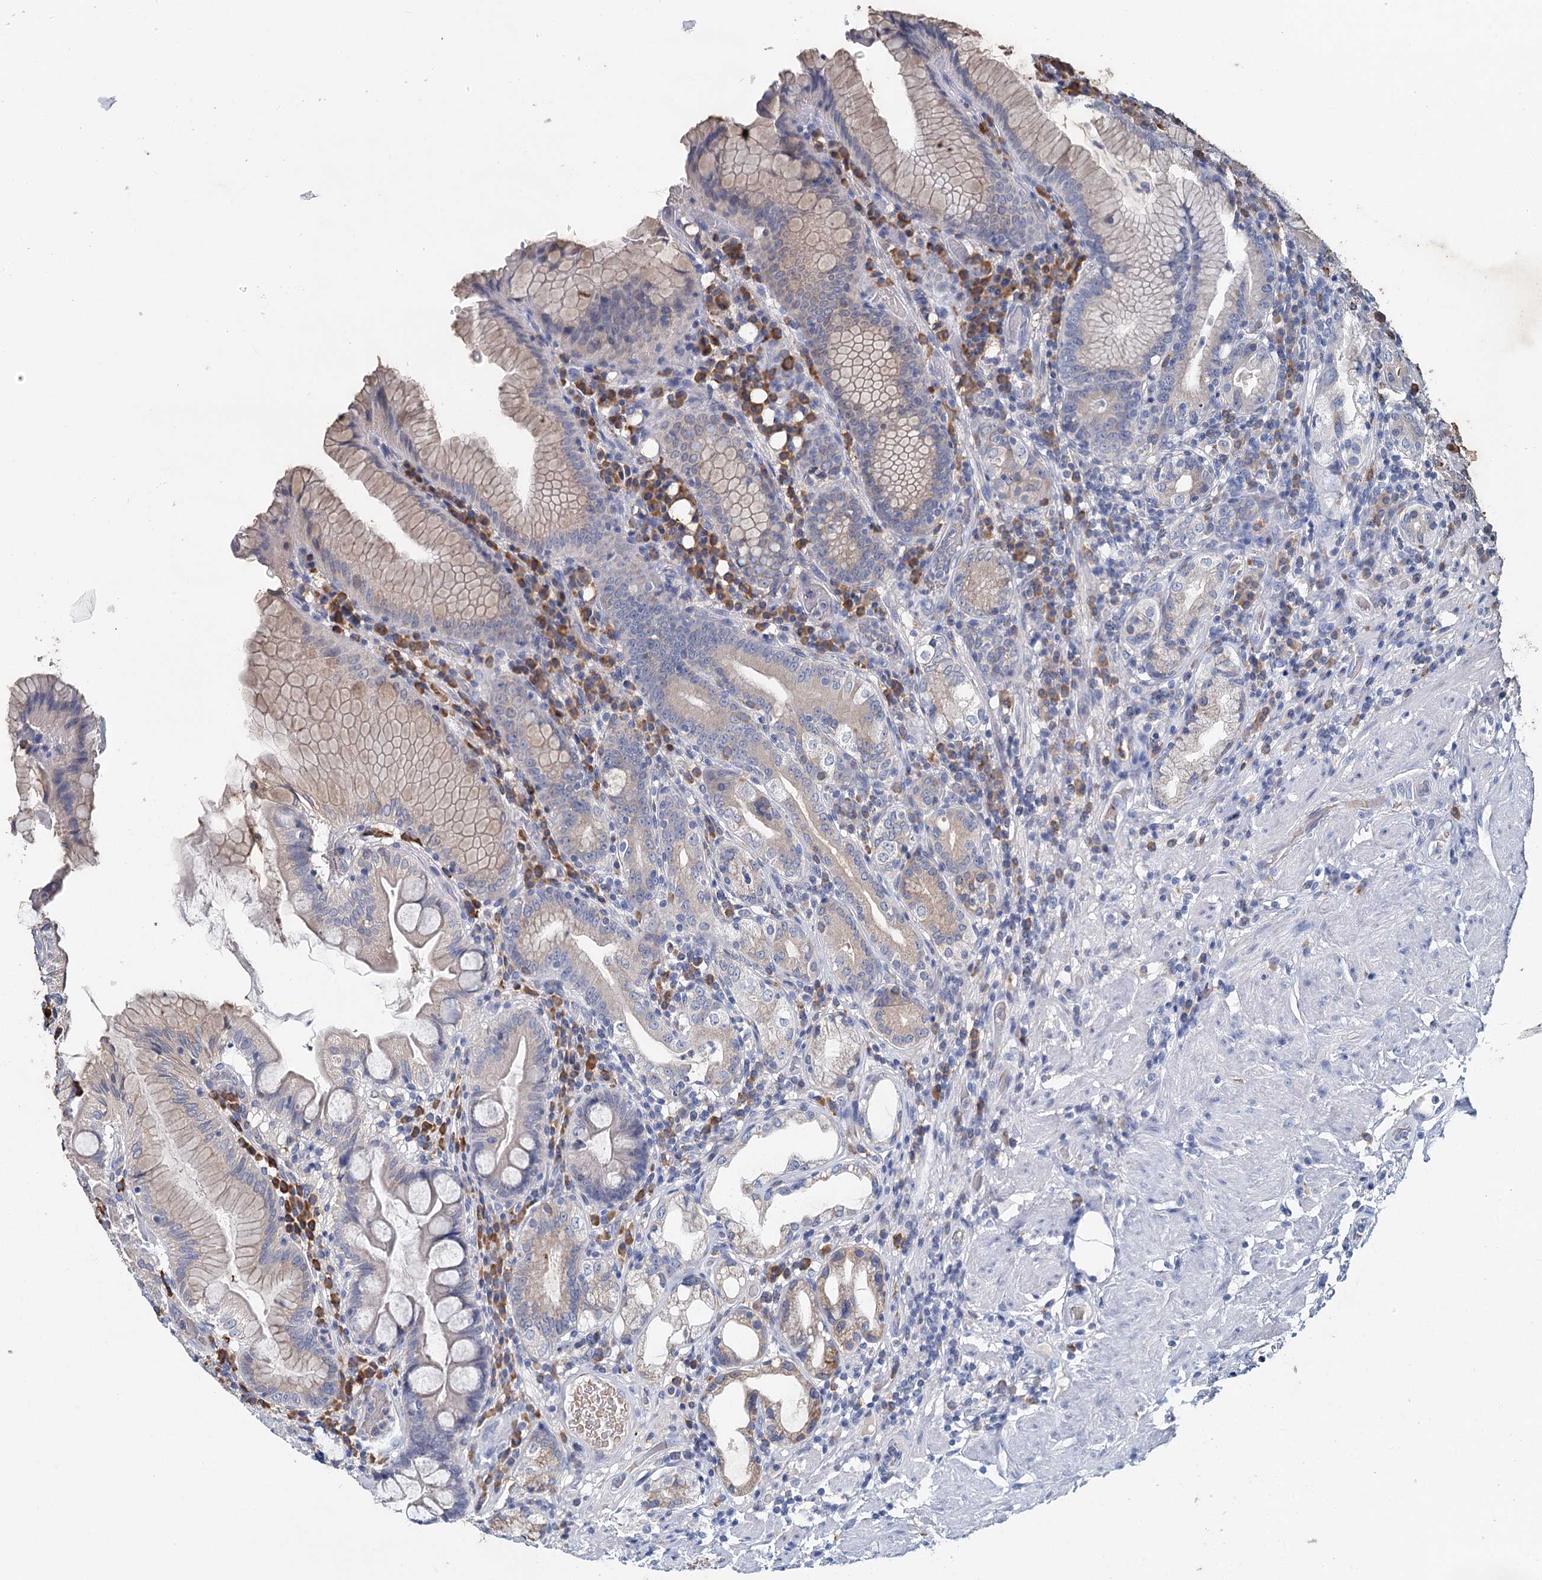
{"staining": {"intensity": "moderate", "quantity": "<25%", "location": "cytoplasmic/membranous"}, "tissue": "stomach", "cell_type": "Glandular cells", "image_type": "normal", "snomed": [{"axis": "morphology", "description": "Normal tissue, NOS"}, {"axis": "topography", "description": "Stomach, upper"}, {"axis": "topography", "description": "Stomach, lower"}], "caption": "Benign stomach exhibits moderate cytoplasmic/membranous staining in approximately <25% of glandular cells (DAB (3,3'-diaminobenzidine) = brown stain, brightfield microscopy at high magnification)..", "gene": "ANKRD16", "patient": {"sex": "female", "age": 76}}